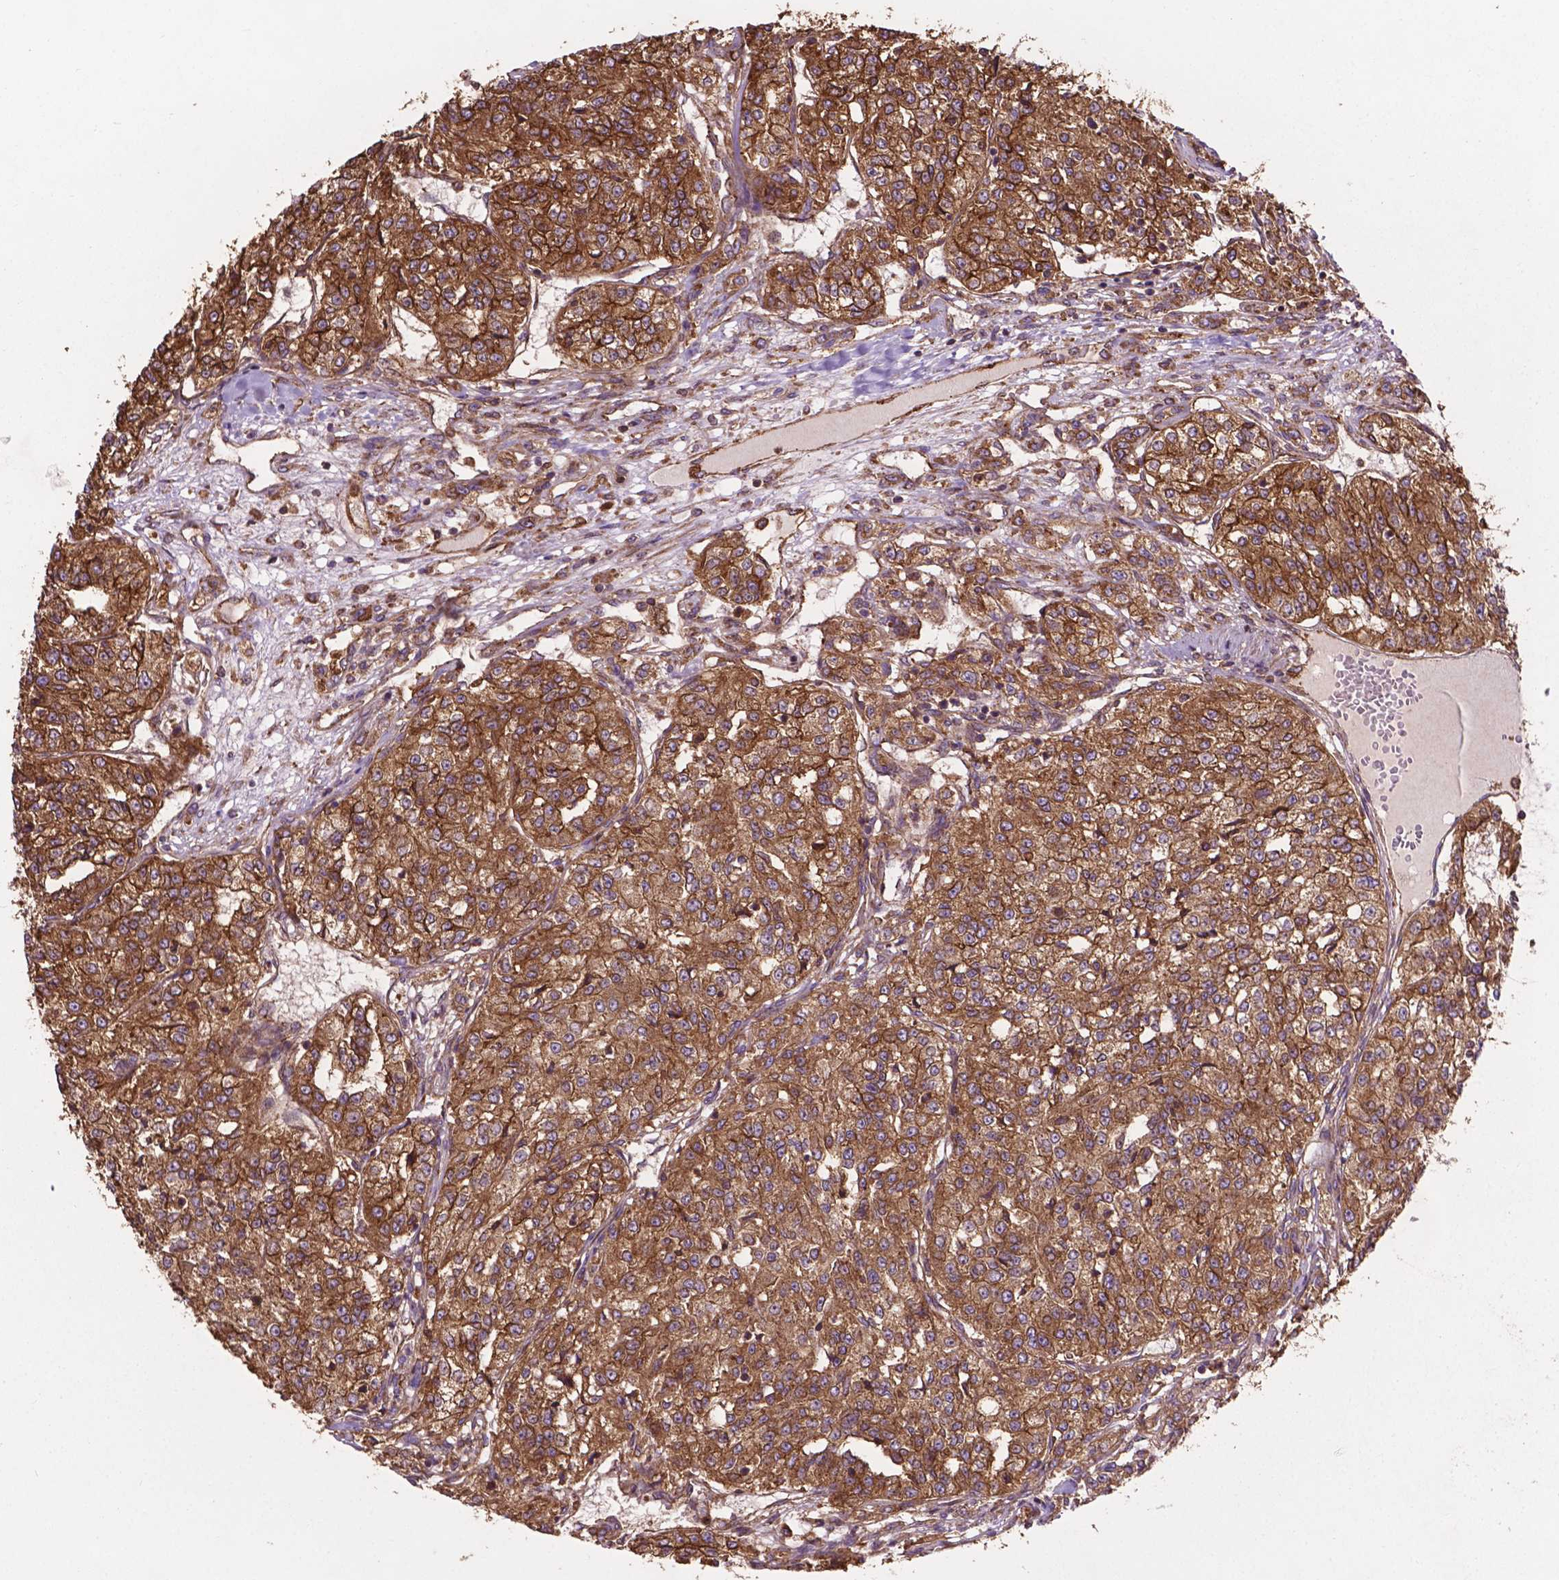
{"staining": {"intensity": "moderate", "quantity": ">75%", "location": "cytoplasmic/membranous"}, "tissue": "renal cancer", "cell_type": "Tumor cells", "image_type": "cancer", "snomed": [{"axis": "morphology", "description": "Adenocarcinoma, NOS"}, {"axis": "topography", "description": "Kidney"}], "caption": "High-power microscopy captured an immunohistochemistry photomicrograph of renal adenocarcinoma, revealing moderate cytoplasmic/membranous staining in about >75% of tumor cells.", "gene": "CCDC71L", "patient": {"sex": "female", "age": 63}}